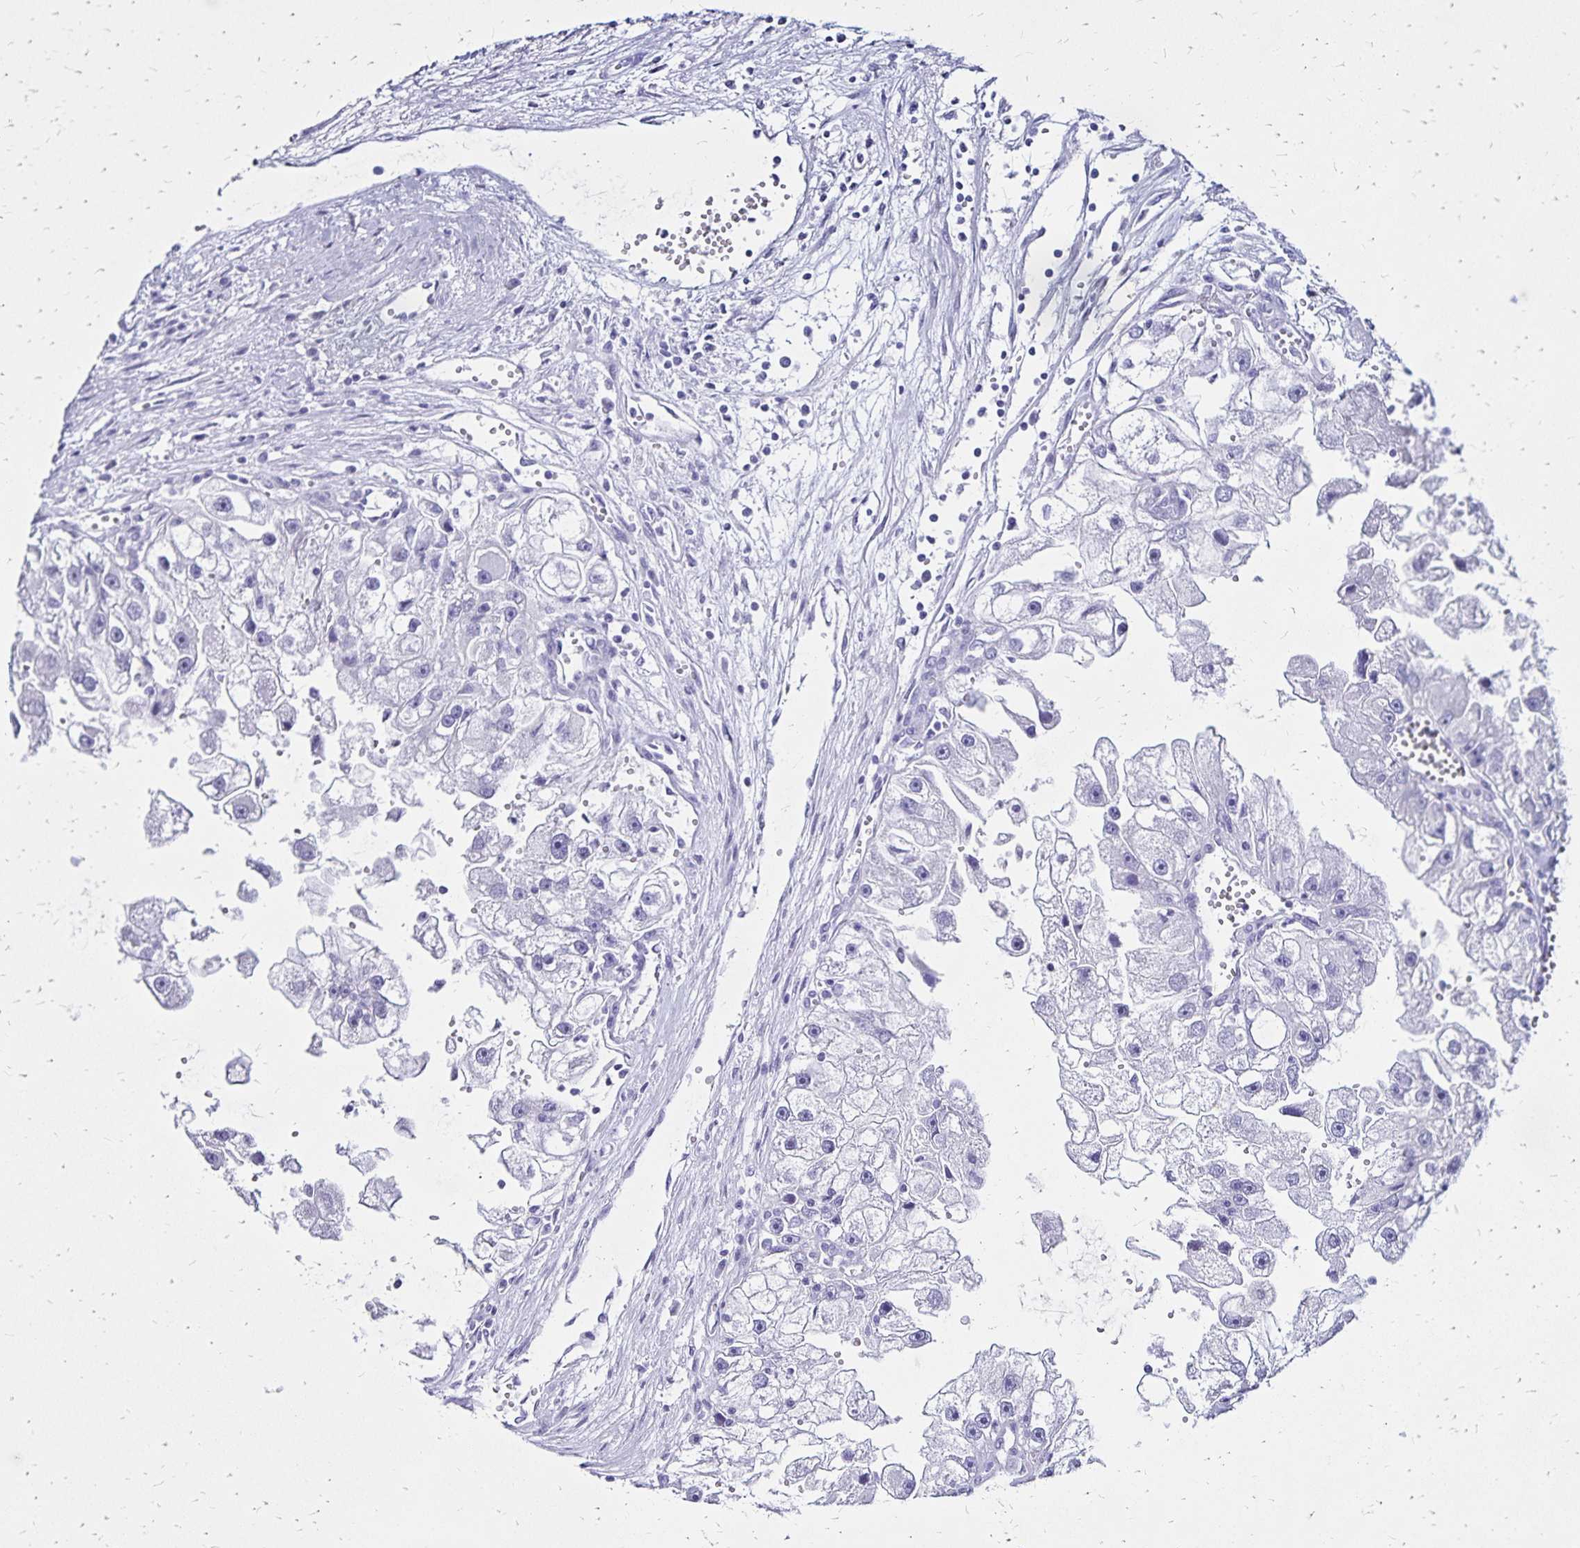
{"staining": {"intensity": "negative", "quantity": "none", "location": "none"}, "tissue": "renal cancer", "cell_type": "Tumor cells", "image_type": "cancer", "snomed": [{"axis": "morphology", "description": "Adenocarcinoma, NOS"}, {"axis": "topography", "description": "Kidney"}], "caption": "Tumor cells show no significant expression in renal cancer (adenocarcinoma). (DAB (3,3'-diaminobenzidine) immunohistochemistry, high magnification).", "gene": "LIN28B", "patient": {"sex": "male", "age": 63}}